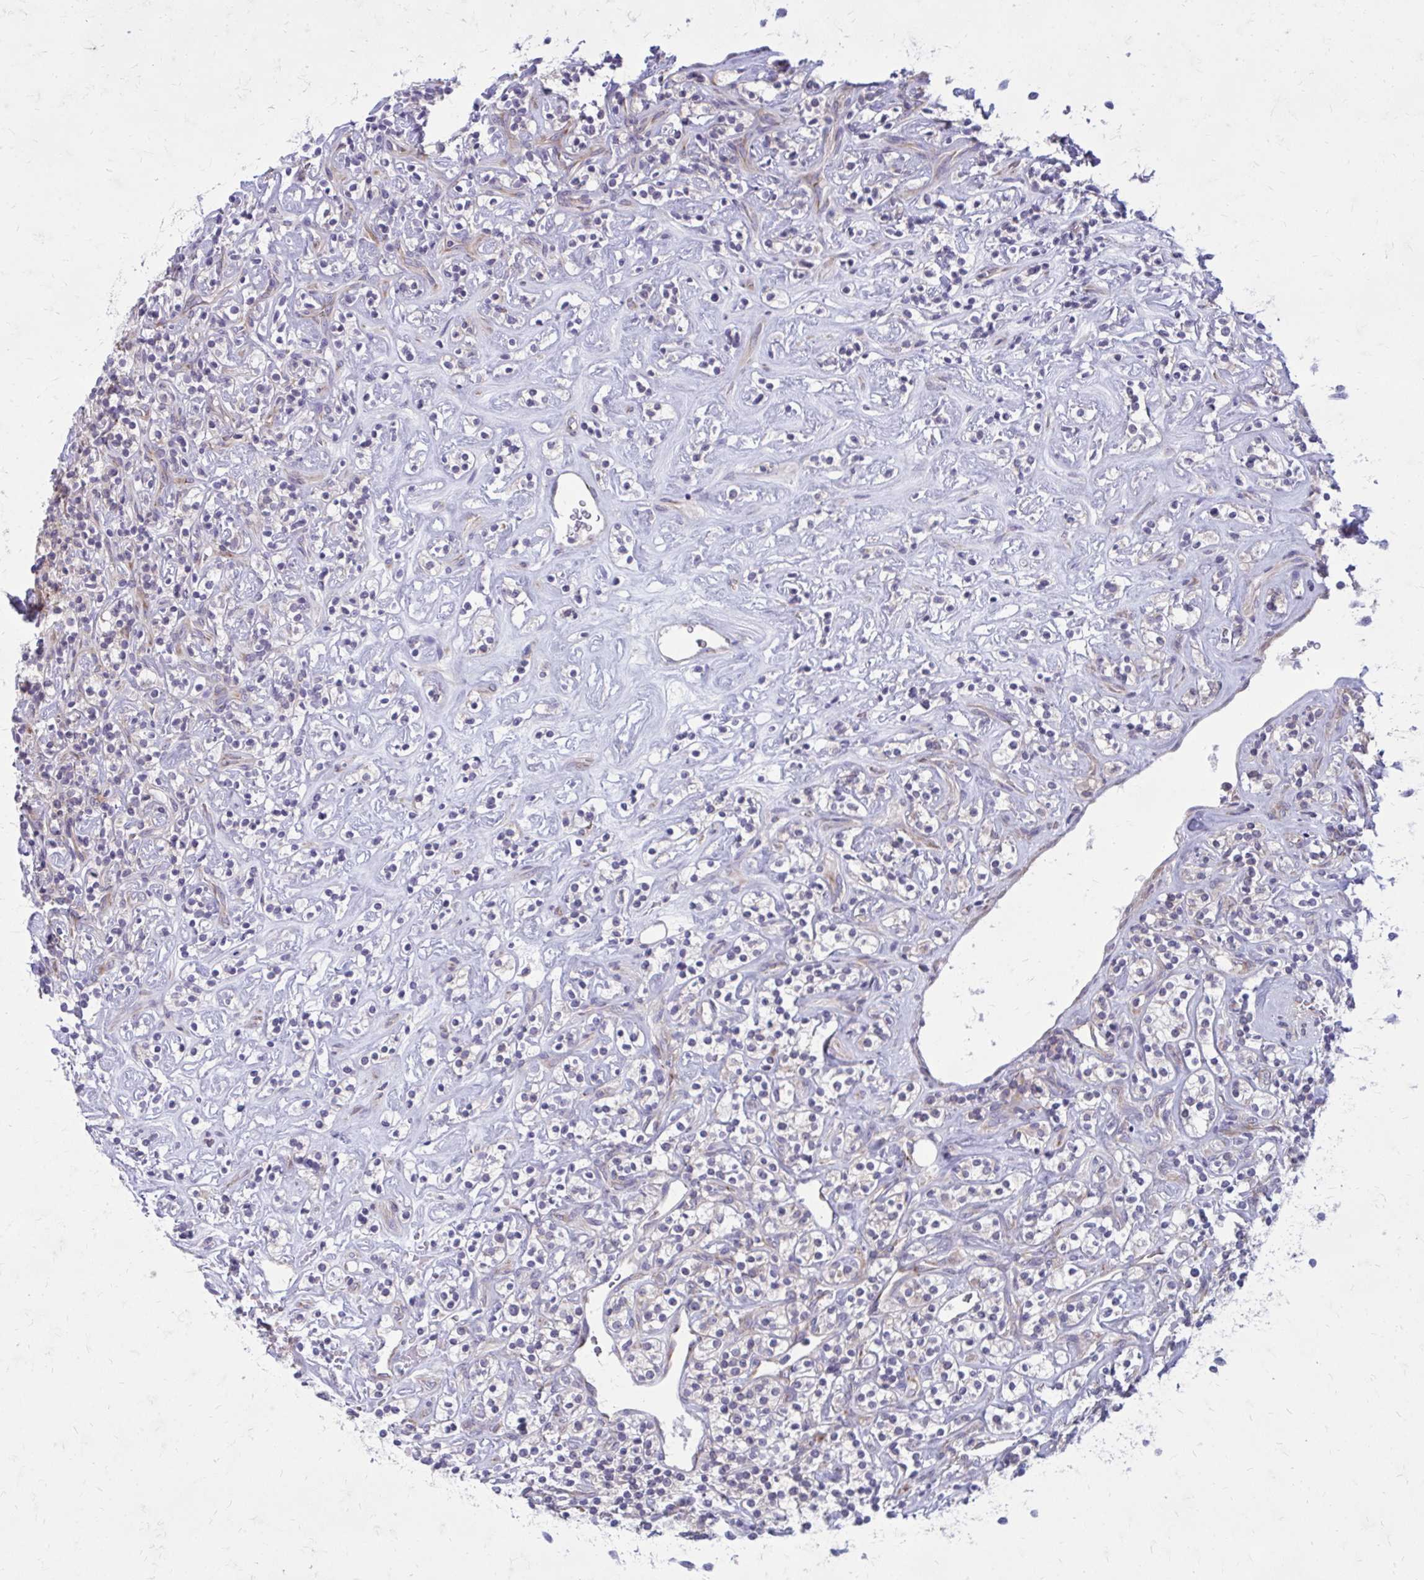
{"staining": {"intensity": "negative", "quantity": "none", "location": "none"}, "tissue": "renal cancer", "cell_type": "Tumor cells", "image_type": "cancer", "snomed": [{"axis": "morphology", "description": "Adenocarcinoma, NOS"}, {"axis": "topography", "description": "Kidney"}], "caption": "There is no significant staining in tumor cells of renal cancer (adenocarcinoma).", "gene": "GIGYF2", "patient": {"sex": "male", "age": 77}}